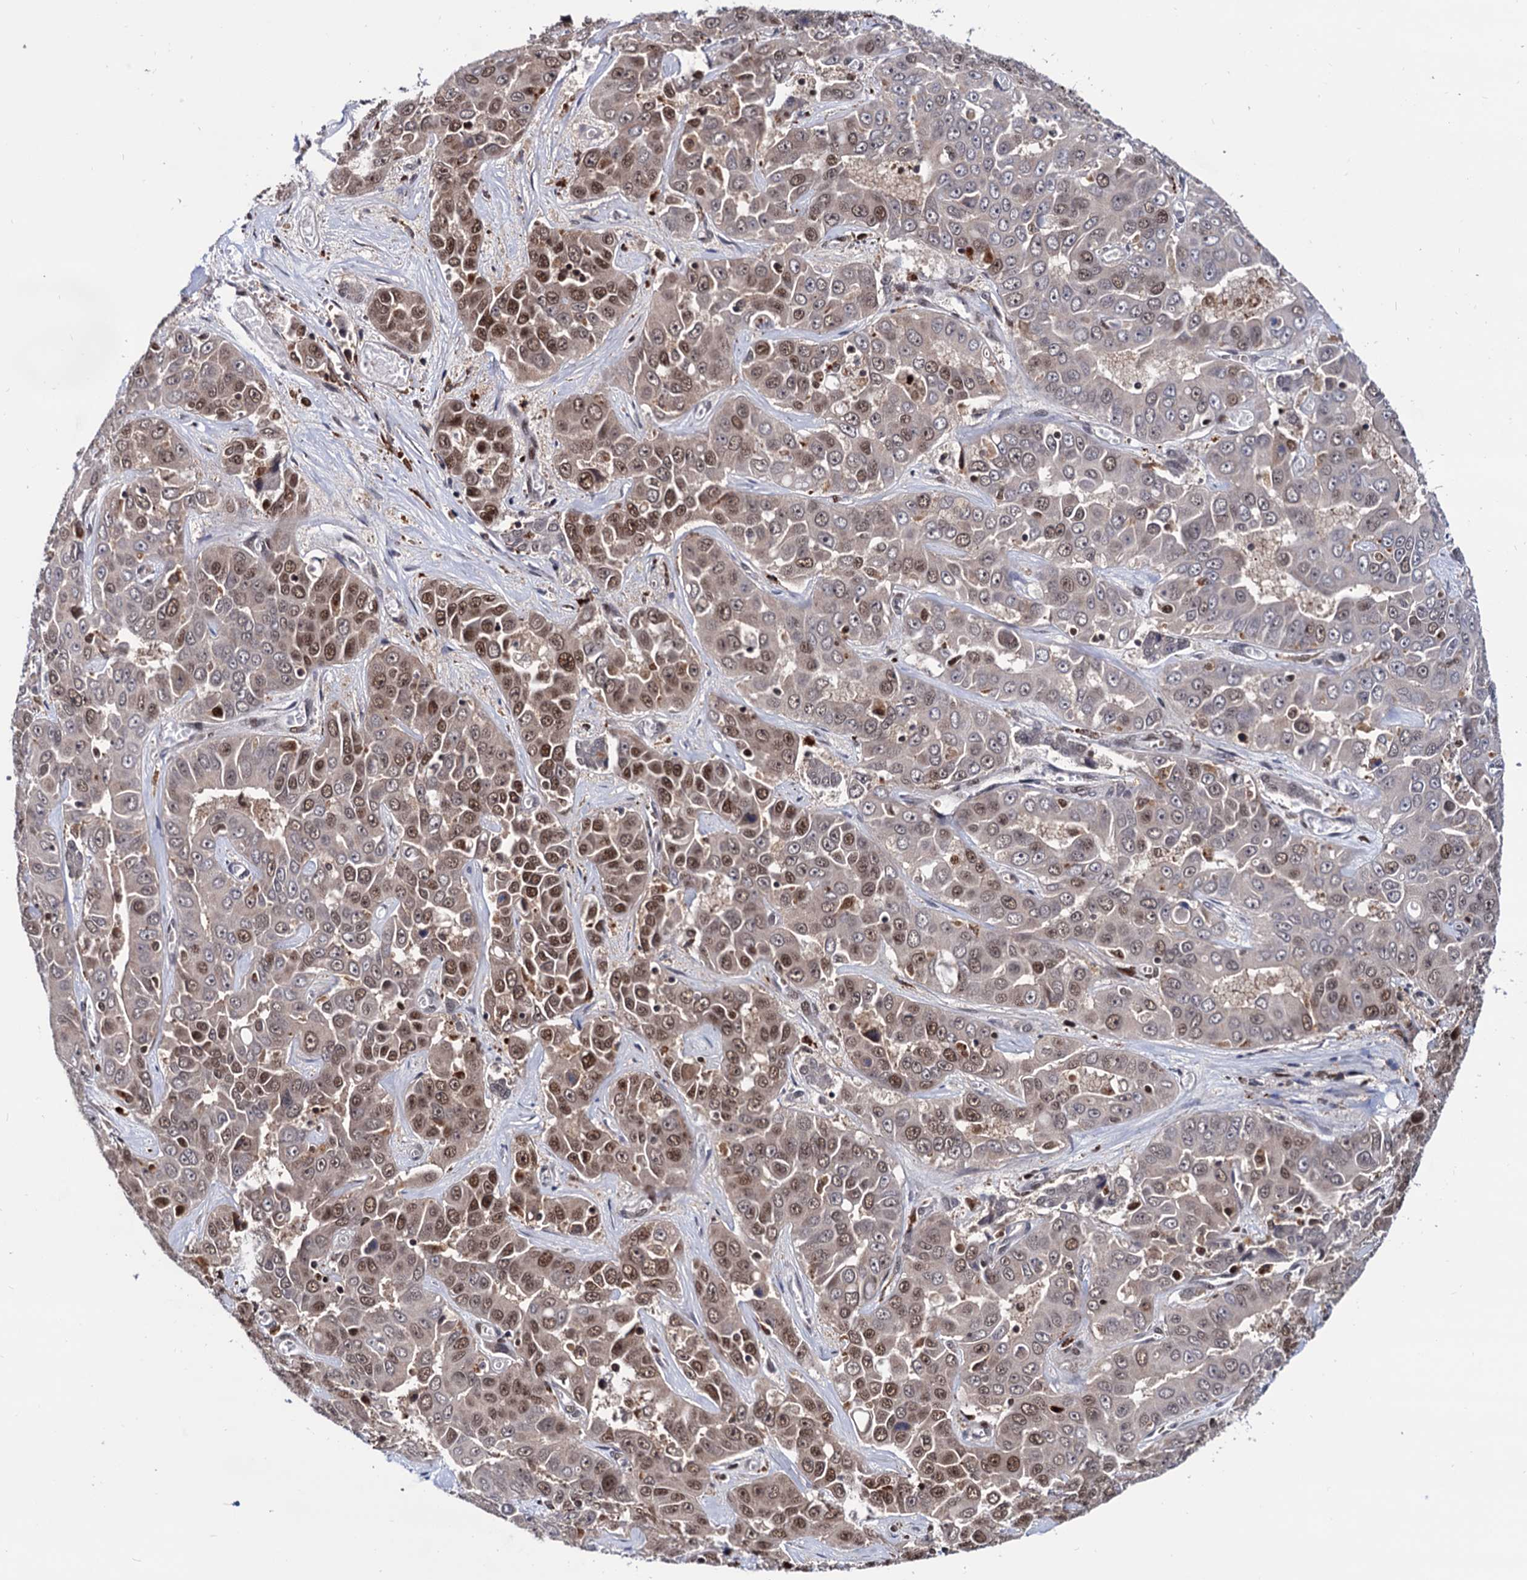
{"staining": {"intensity": "moderate", "quantity": "25%-75%", "location": "nuclear"}, "tissue": "liver cancer", "cell_type": "Tumor cells", "image_type": "cancer", "snomed": [{"axis": "morphology", "description": "Cholangiocarcinoma"}, {"axis": "topography", "description": "Liver"}], "caption": "A histopathology image of human liver cancer (cholangiocarcinoma) stained for a protein displays moderate nuclear brown staining in tumor cells.", "gene": "RNASEH2B", "patient": {"sex": "female", "age": 52}}